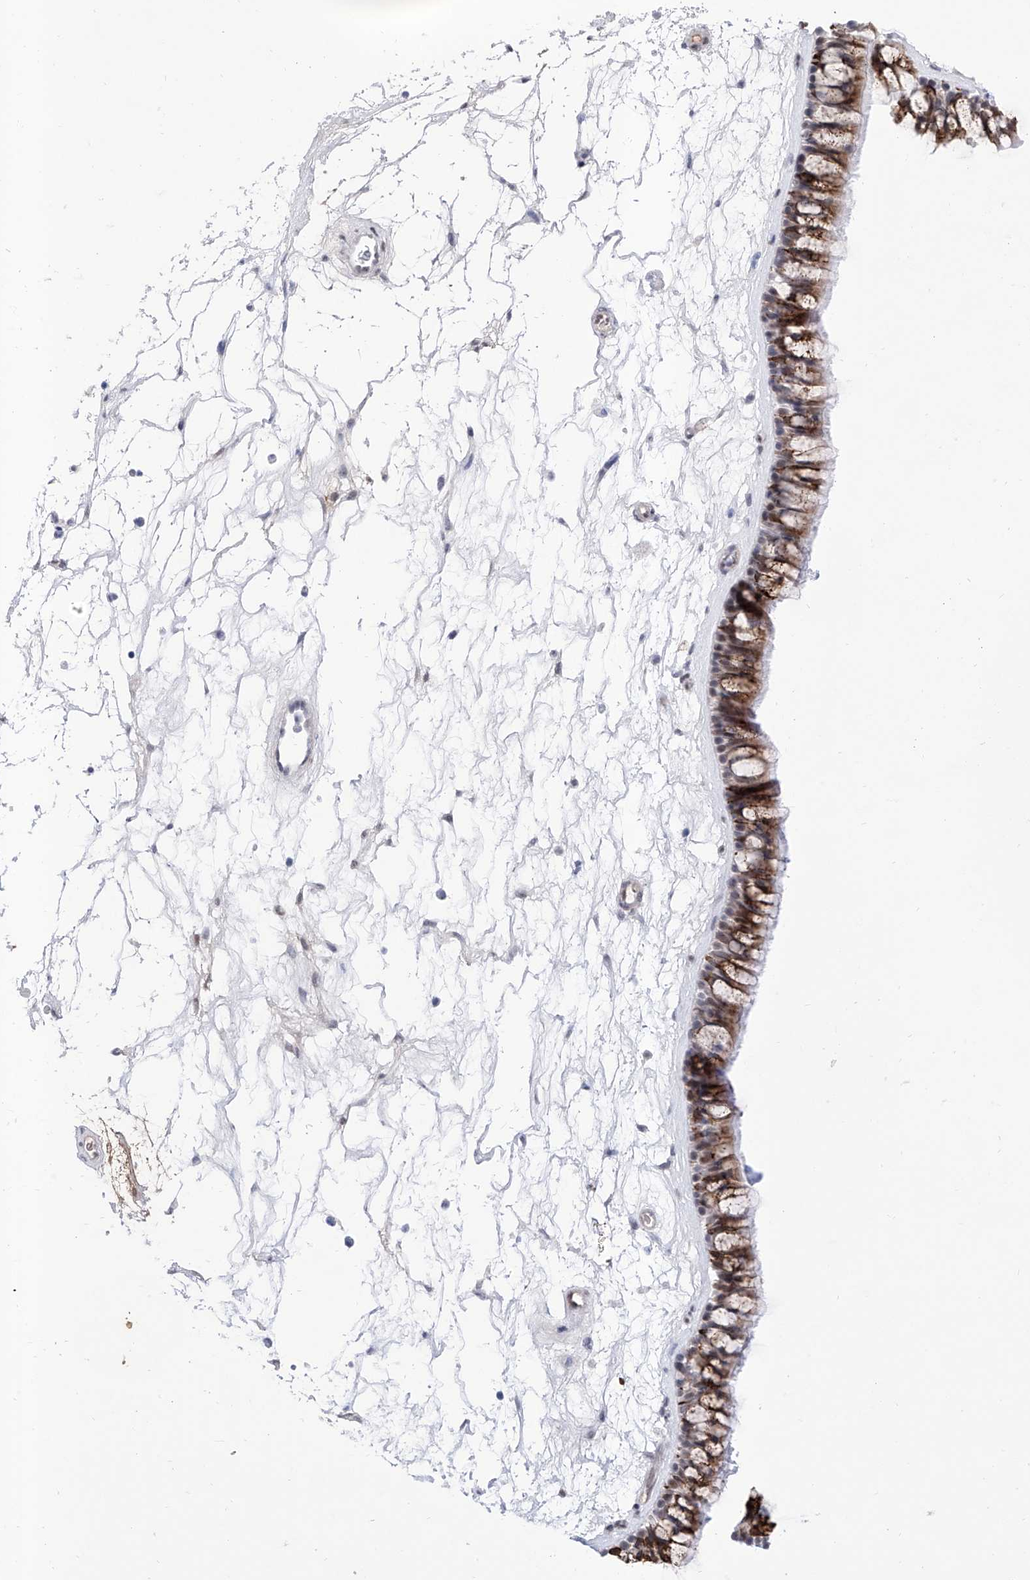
{"staining": {"intensity": "moderate", "quantity": ">75%", "location": "cytoplasmic/membranous,nuclear"}, "tissue": "nasopharynx", "cell_type": "Respiratory epithelial cells", "image_type": "normal", "snomed": [{"axis": "morphology", "description": "Normal tissue, NOS"}, {"axis": "topography", "description": "Nasopharynx"}], "caption": "Brown immunohistochemical staining in normal human nasopharynx shows moderate cytoplasmic/membranous,nuclear expression in approximately >75% of respiratory epithelial cells.", "gene": "ATN1", "patient": {"sex": "male", "age": 64}}